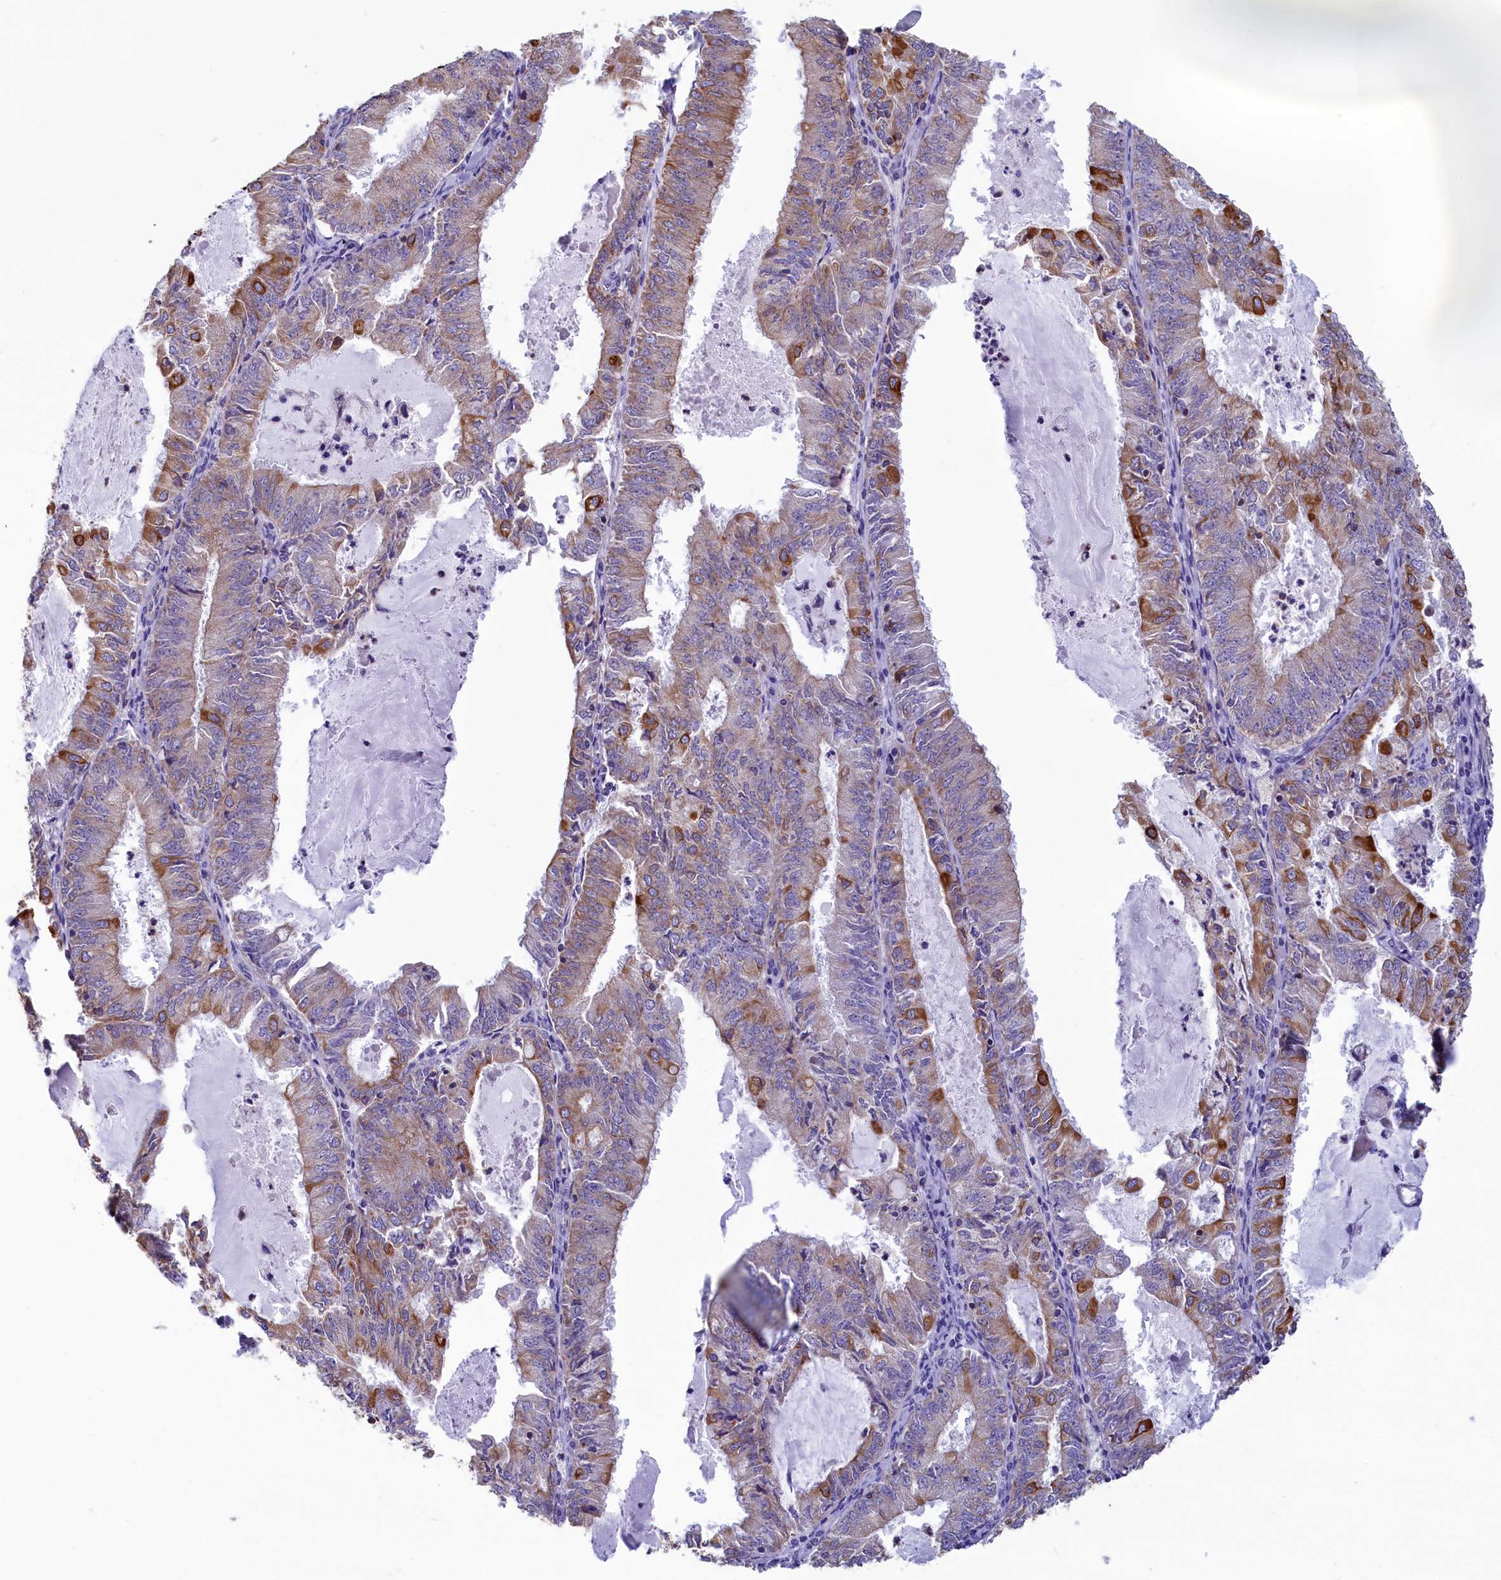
{"staining": {"intensity": "strong", "quantity": "<25%", "location": "cytoplasmic/membranous"}, "tissue": "endometrial cancer", "cell_type": "Tumor cells", "image_type": "cancer", "snomed": [{"axis": "morphology", "description": "Adenocarcinoma, NOS"}, {"axis": "topography", "description": "Endometrium"}], "caption": "DAB (3,3'-diaminobenzidine) immunohistochemical staining of human endometrial cancer (adenocarcinoma) reveals strong cytoplasmic/membranous protein positivity in about <25% of tumor cells. The staining is performed using DAB (3,3'-diaminobenzidine) brown chromogen to label protein expression. The nuclei are counter-stained blue using hematoxylin.", "gene": "GATB", "patient": {"sex": "female", "age": 57}}